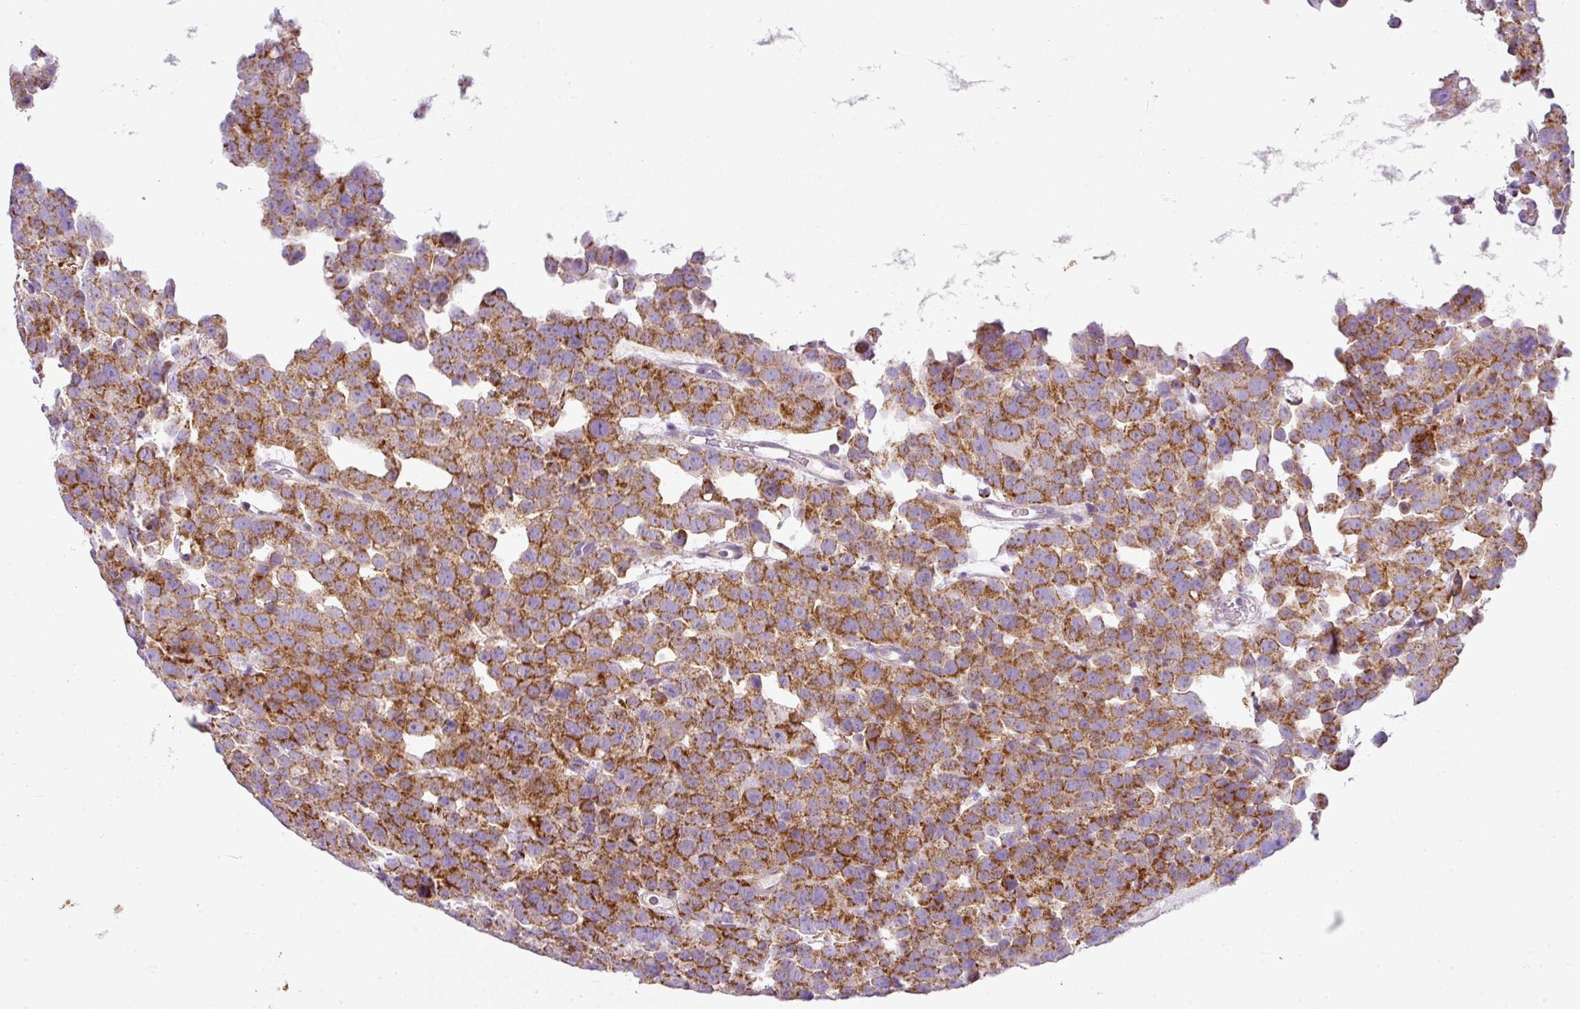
{"staining": {"intensity": "strong", "quantity": ">75%", "location": "cytoplasmic/membranous"}, "tissue": "testis cancer", "cell_type": "Tumor cells", "image_type": "cancer", "snomed": [{"axis": "morphology", "description": "Seminoma, NOS"}, {"axis": "topography", "description": "Testis"}], "caption": "Testis seminoma stained with DAB (3,3'-diaminobenzidine) immunohistochemistry (IHC) shows high levels of strong cytoplasmic/membranous positivity in approximately >75% of tumor cells.", "gene": "ANKRD18A", "patient": {"sex": "male", "age": 71}}